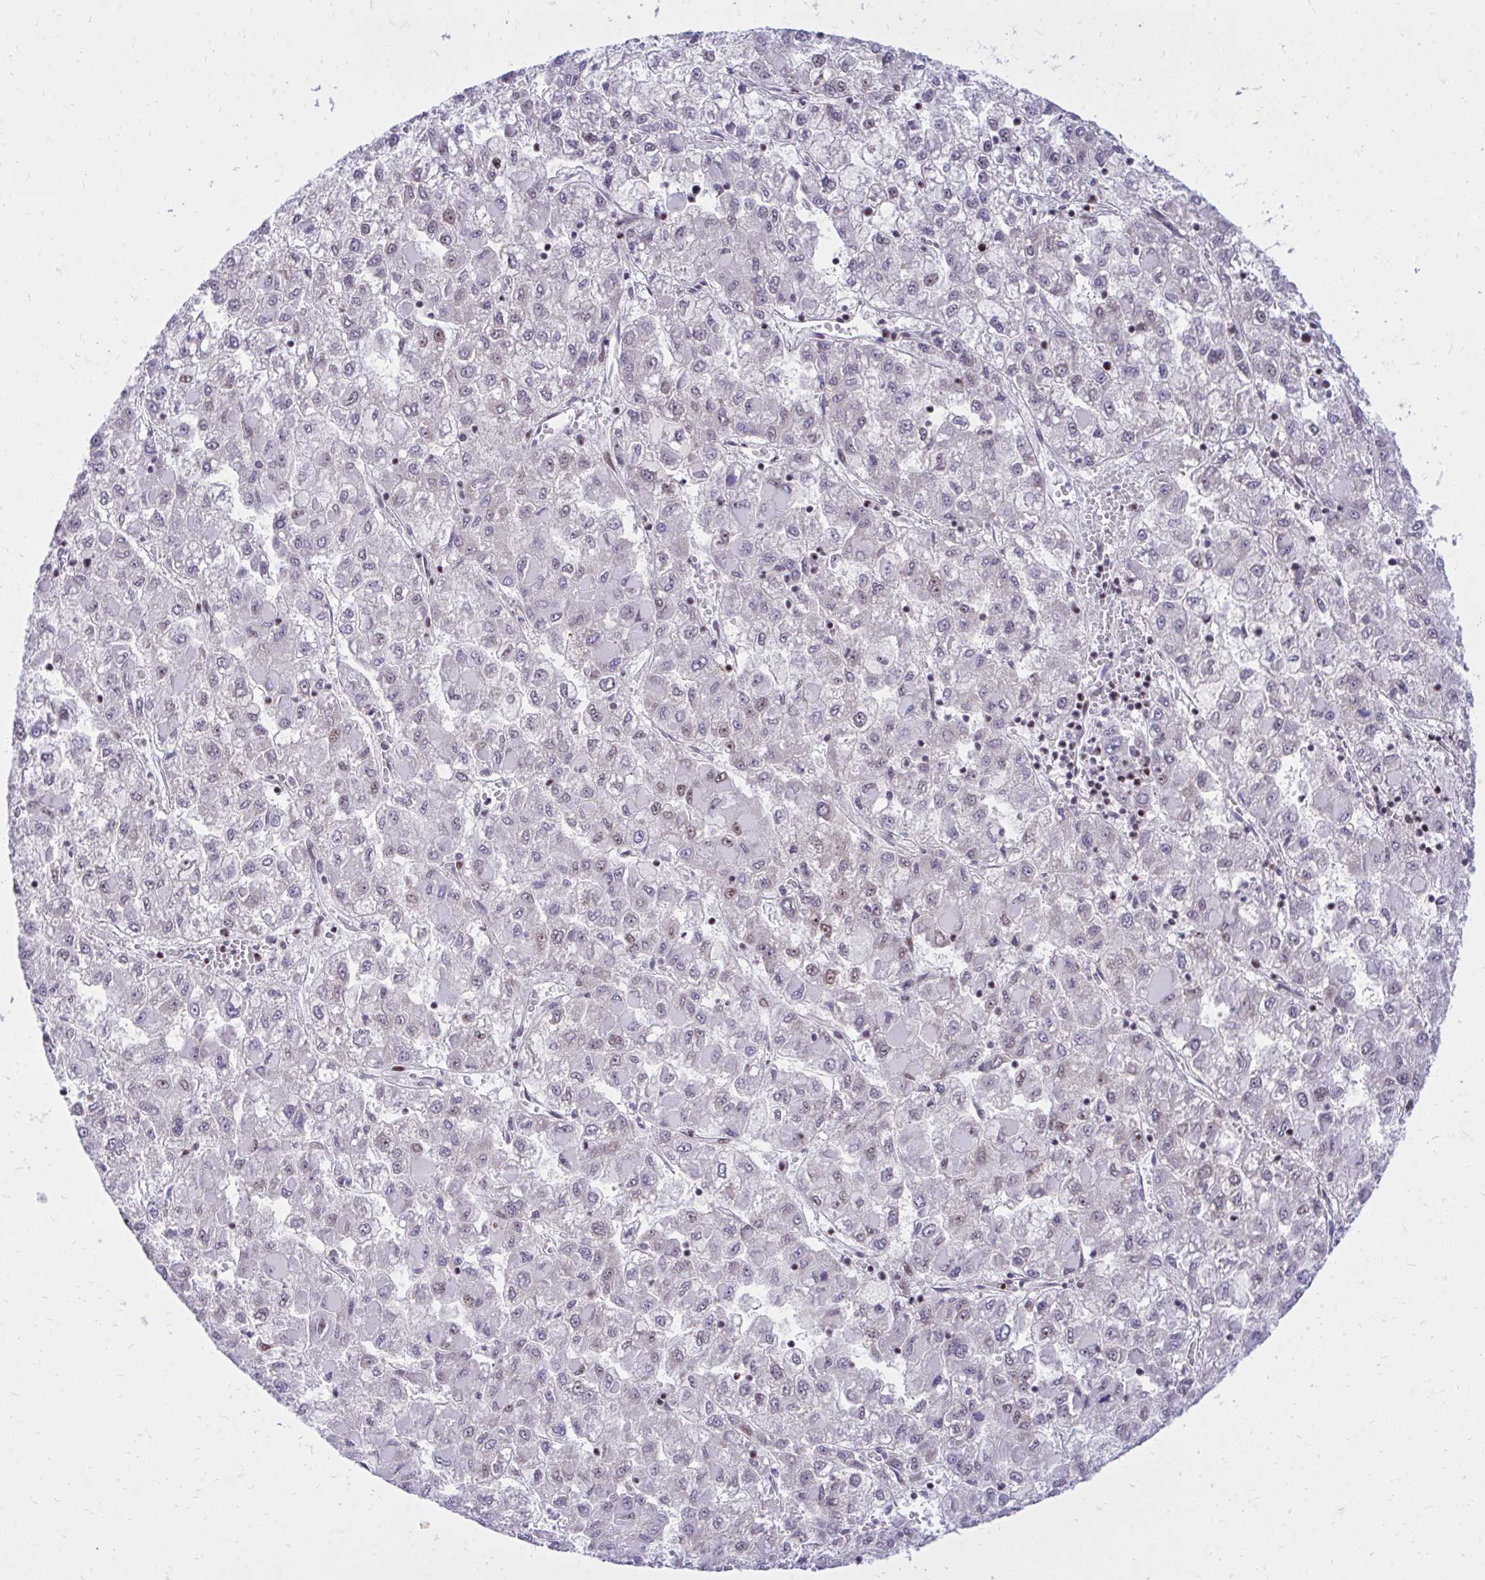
{"staining": {"intensity": "weak", "quantity": "25%-75%", "location": "nuclear"}, "tissue": "liver cancer", "cell_type": "Tumor cells", "image_type": "cancer", "snomed": [{"axis": "morphology", "description": "Carcinoma, Hepatocellular, NOS"}, {"axis": "topography", "description": "Liver"}], "caption": "IHC (DAB (3,3'-diaminobenzidine)) staining of liver cancer reveals weak nuclear protein expression in about 25%-75% of tumor cells.", "gene": "C14orf39", "patient": {"sex": "male", "age": 40}}